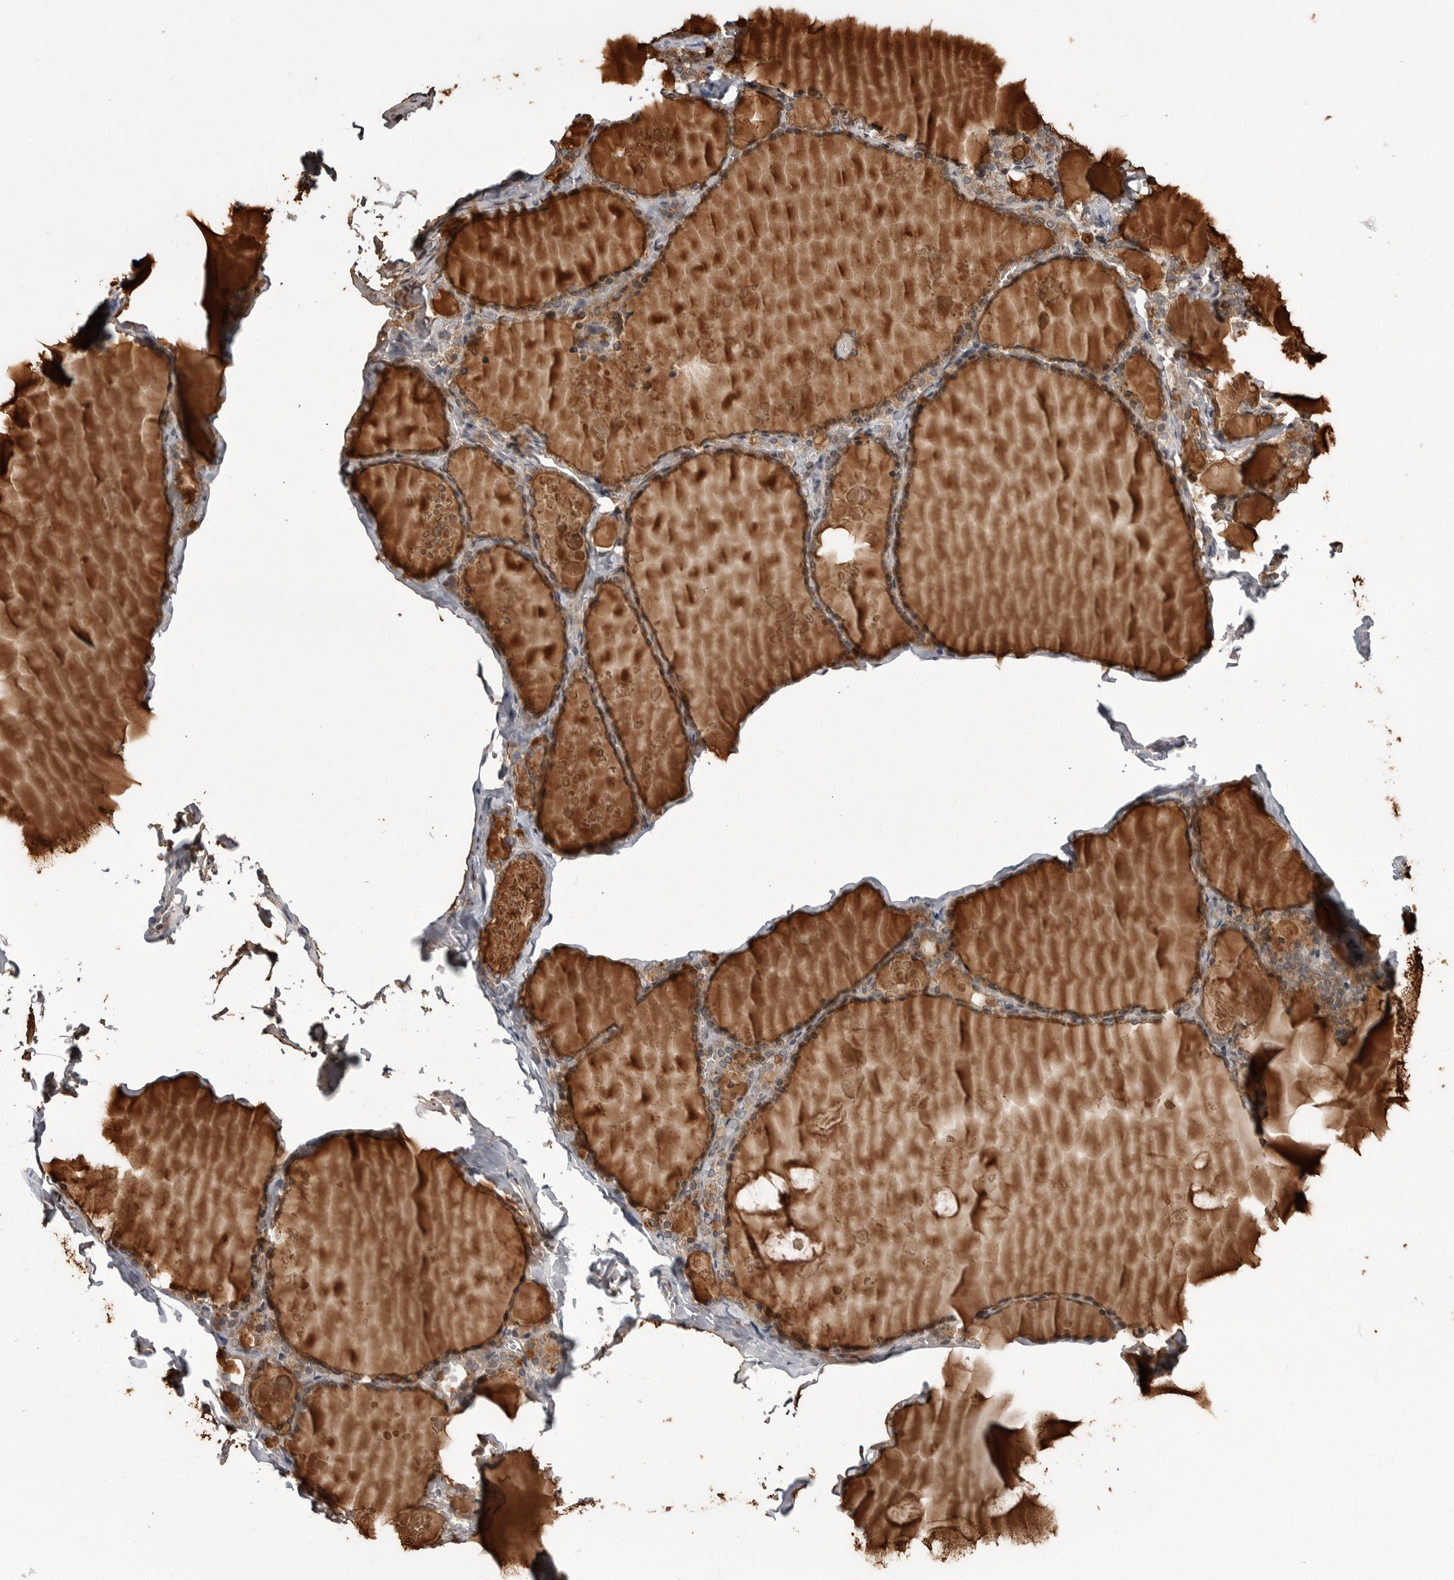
{"staining": {"intensity": "moderate", "quantity": ">75%", "location": "cytoplasmic/membranous"}, "tissue": "thyroid gland", "cell_type": "Glandular cells", "image_type": "normal", "snomed": [{"axis": "morphology", "description": "Normal tissue, NOS"}, {"axis": "topography", "description": "Thyroid gland"}], "caption": "This micrograph displays immunohistochemistry (IHC) staining of benign human thyroid gland, with medium moderate cytoplasmic/membranous staining in approximately >75% of glandular cells.", "gene": "CCDC18", "patient": {"sex": "male", "age": 56}}